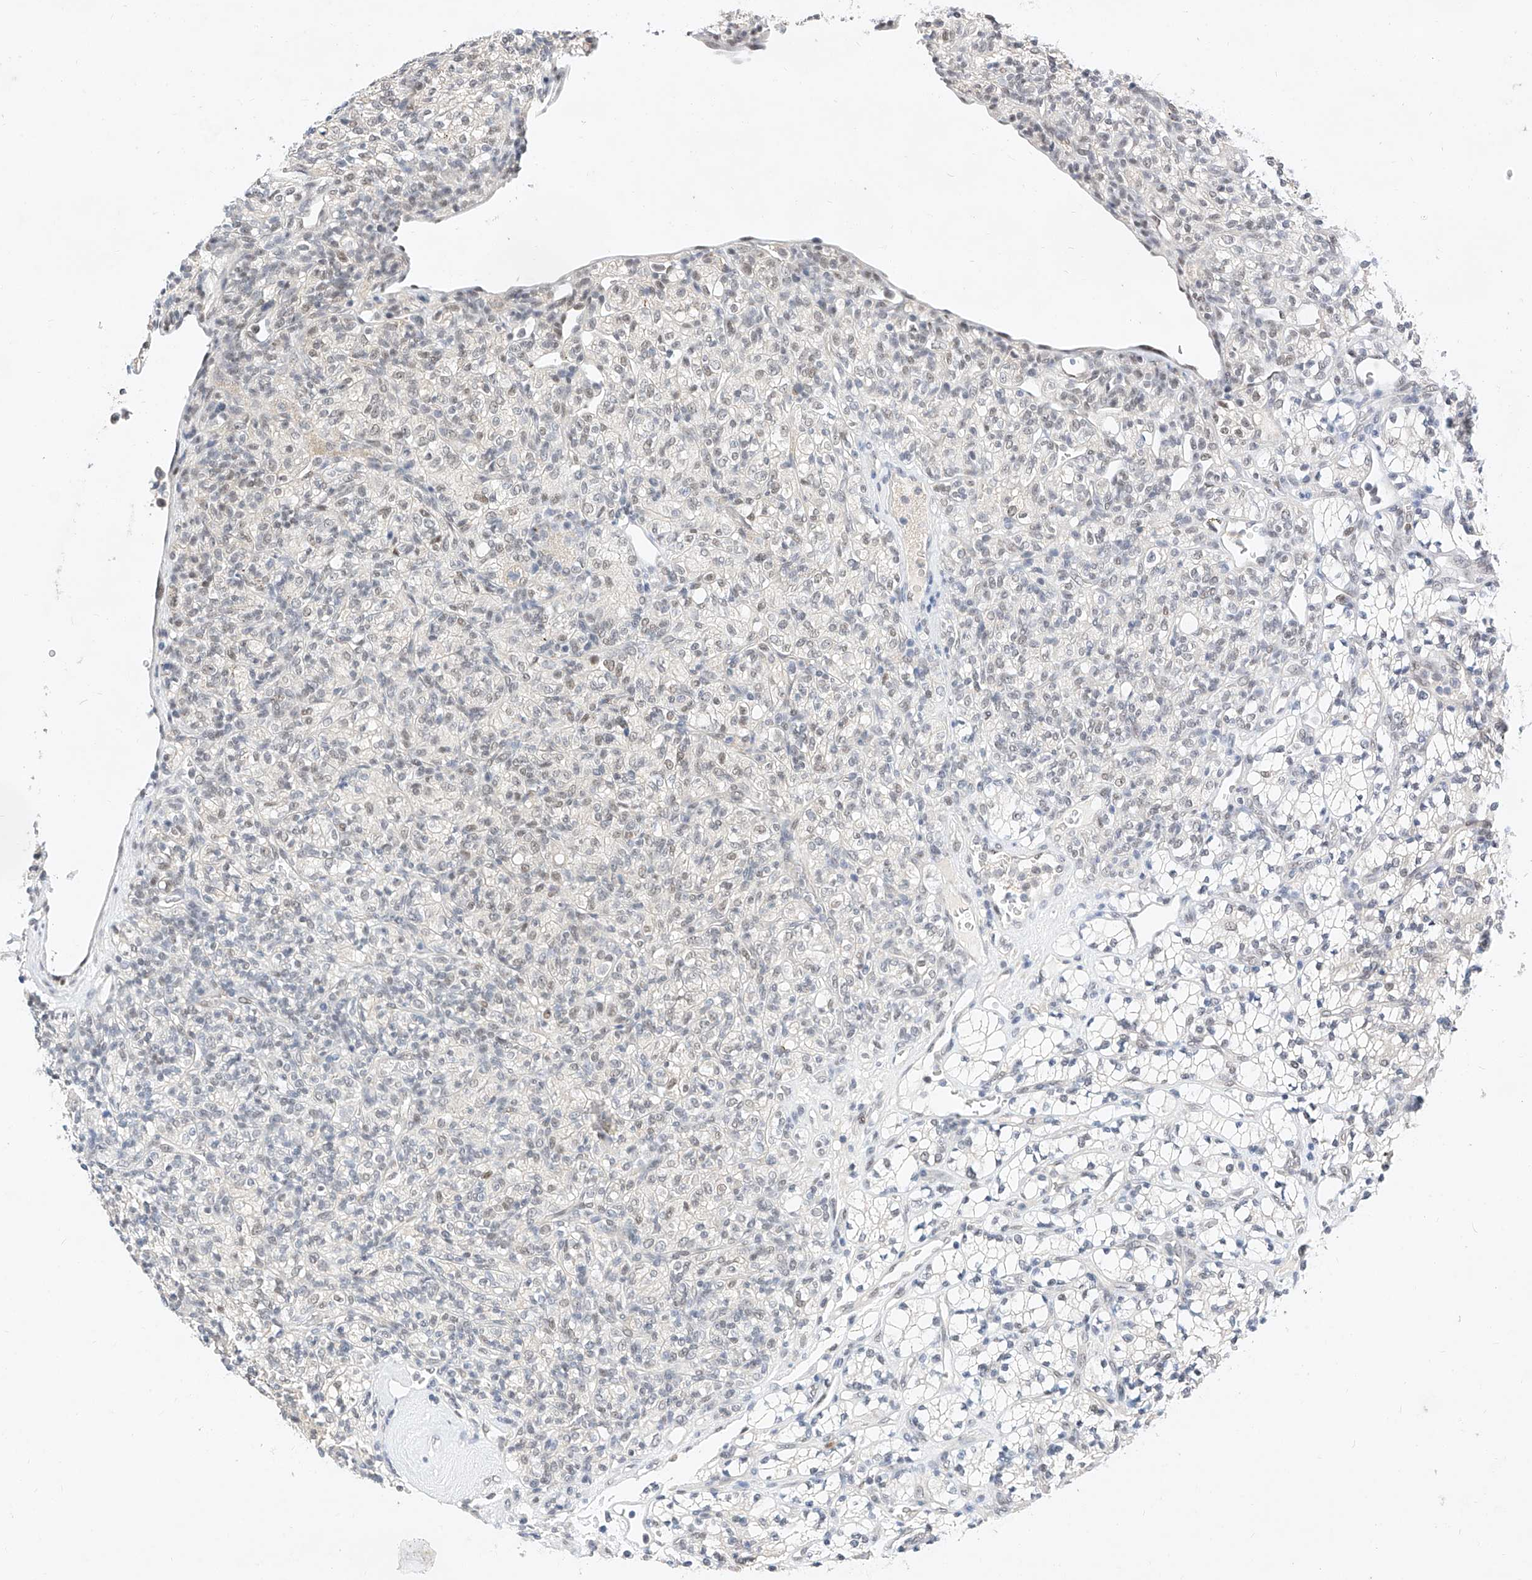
{"staining": {"intensity": "weak", "quantity": "<25%", "location": "nuclear"}, "tissue": "renal cancer", "cell_type": "Tumor cells", "image_type": "cancer", "snomed": [{"axis": "morphology", "description": "Adenocarcinoma, NOS"}, {"axis": "topography", "description": "Kidney"}], "caption": "Immunohistochemistry image of neoplastic tissue: human adenocarcinoma (renal) stained with DAB shows no significant protein expression in tumor cells. (DAB immunohistochemistry (IHC), high magnification).", "gene": "KCNJ1", "patient": {"sex": "male", "age": 77}}